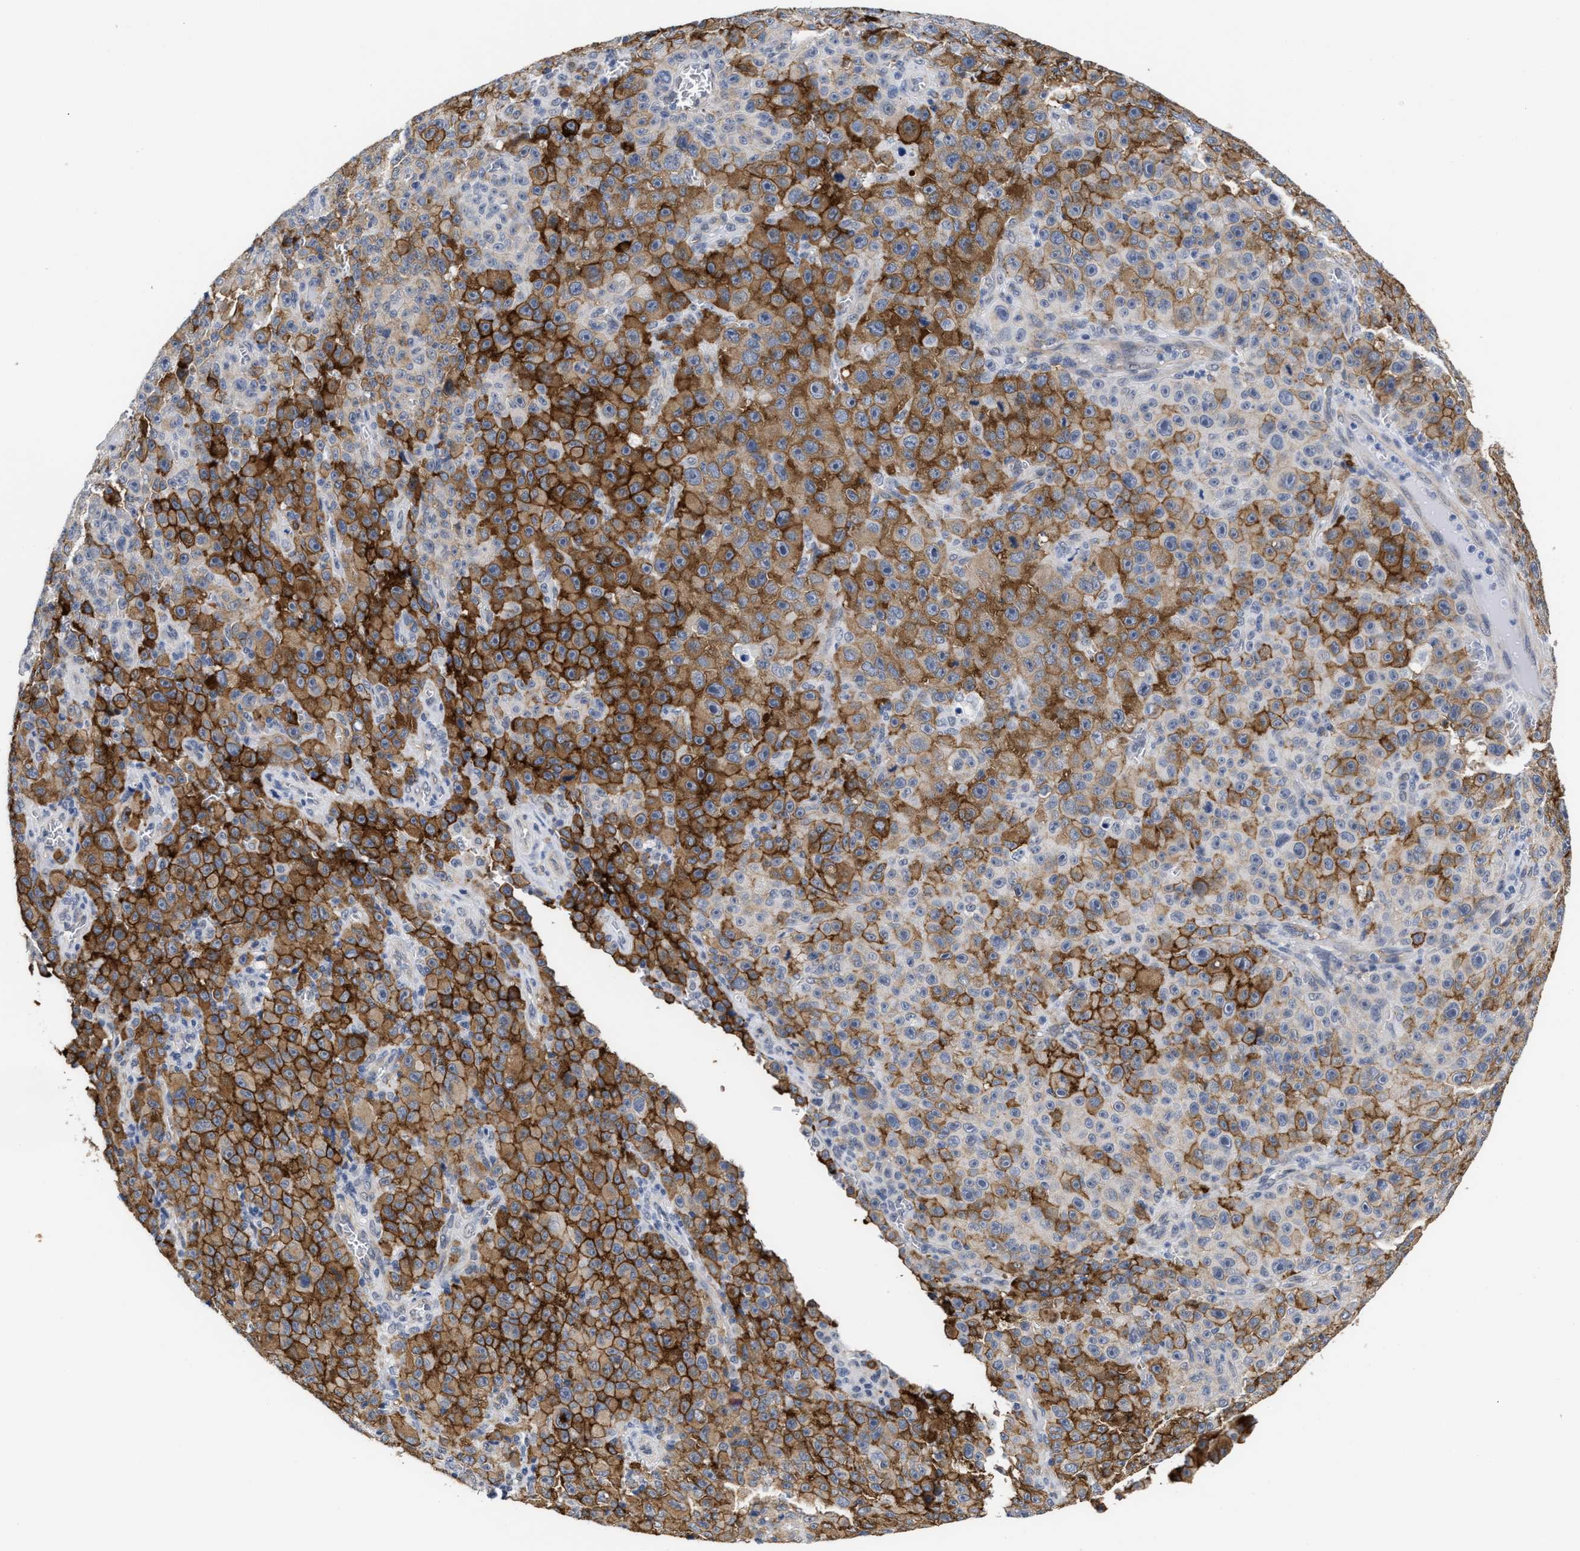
{"staining": {"intensity": "strong", "quantity": ">75%", "location": "cytoplasmic/membranous"}, "tissue": "melanoma", "cell_type": "Tumor cells", "image_type": "cancer", "snomed": [{"axis": "morphology", "description": "Malignant melanoma, NOS"}, {"axis": "topography", "description": "Skin"}], "caption": "This is an image of immunohistochemistry (IHC) staining of malignant melanoma, which shows strong expression in the cytoplasmic/membranous of tumor cells.", "gene": "AHNAK2", "patient": {"sex": "female", "age": 82}}